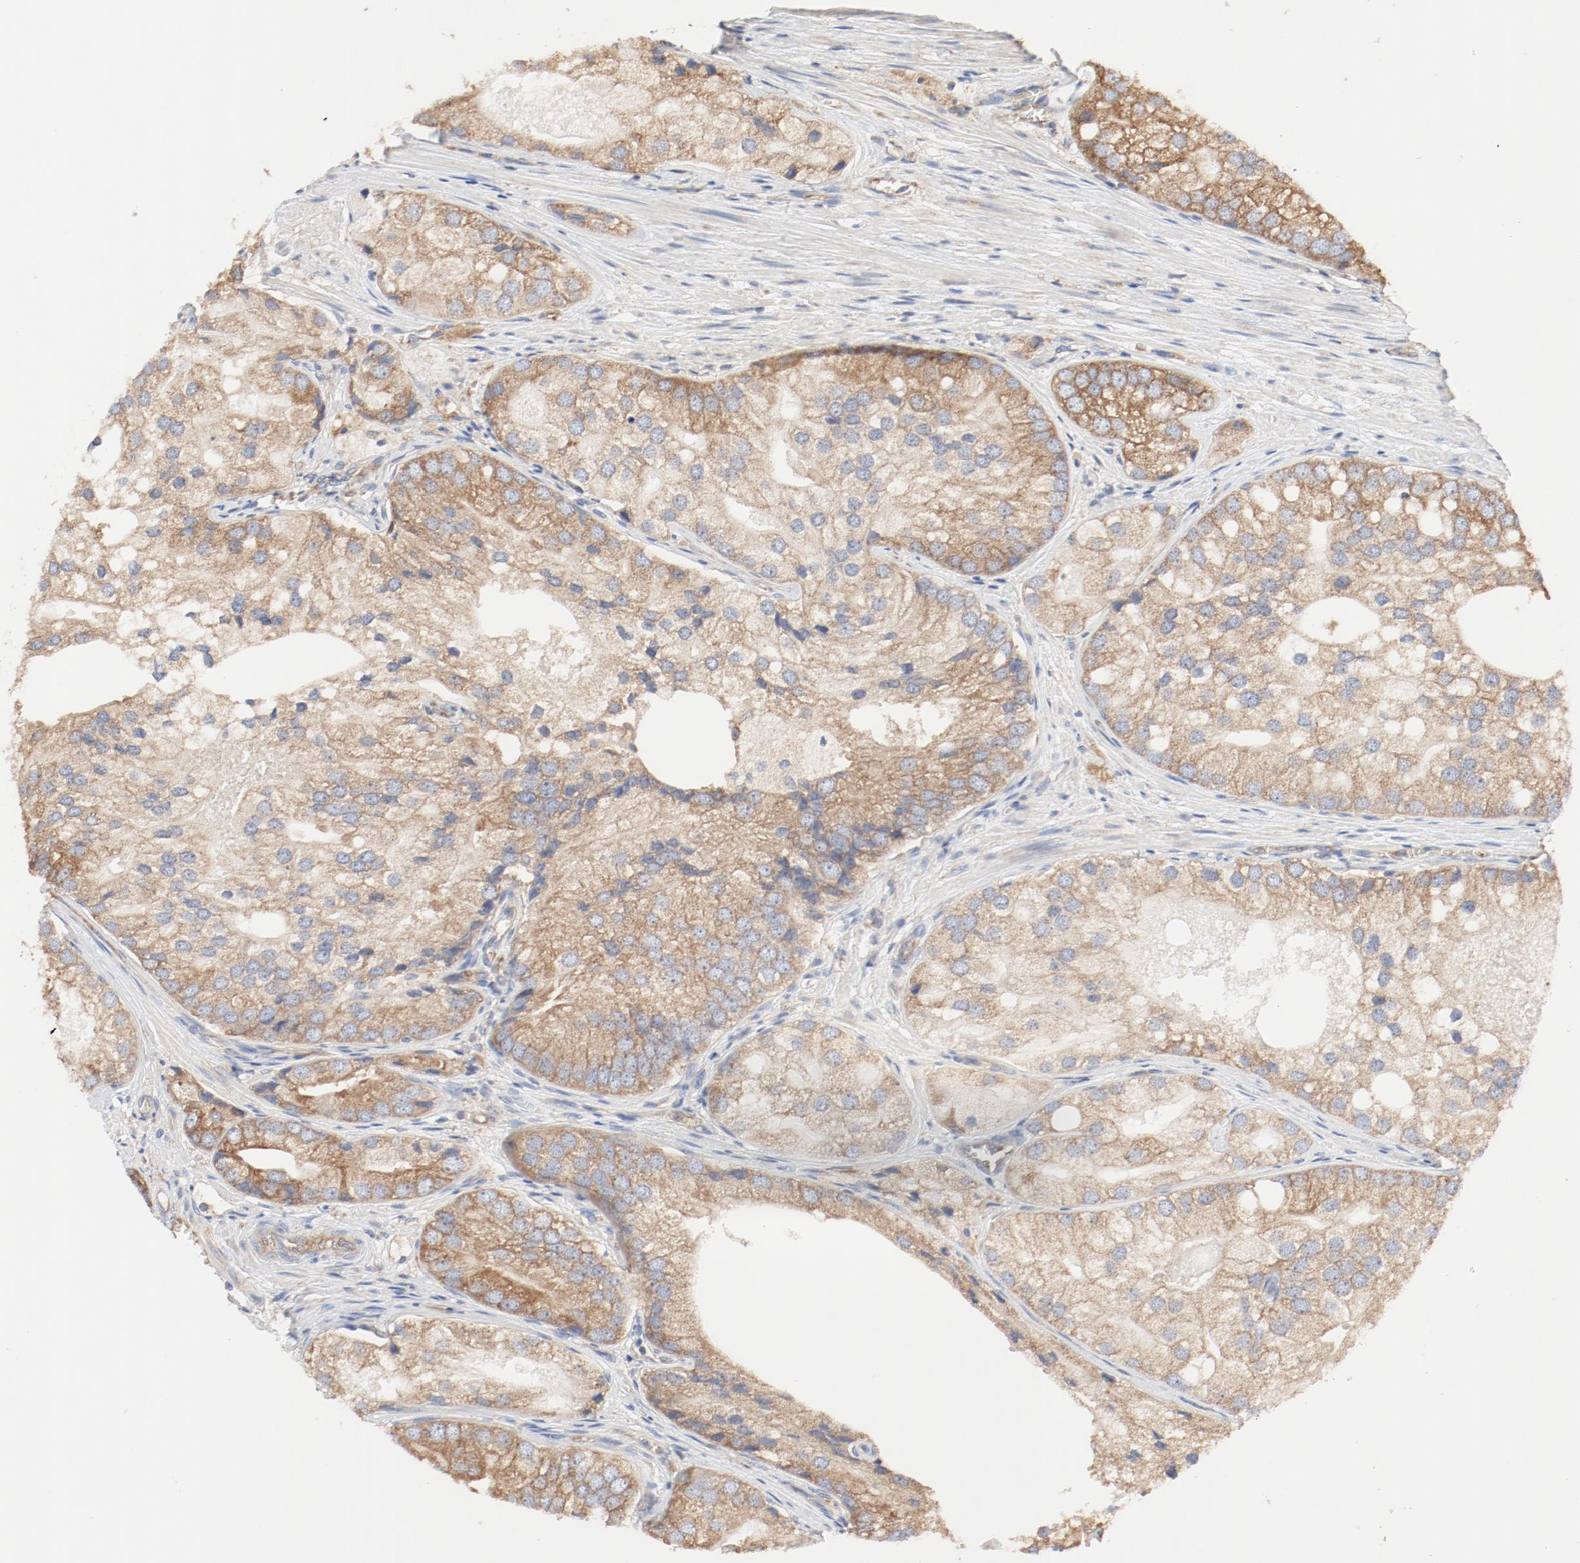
{"staining": {"intensity": "moderate", "quantity": ">75%", "location": "cytoplasmic/membranous"}, "tissue": "prostate cancer", "cell_type": "Tumor cells", "image_type": "cancer", "snomed": [{"axis": "morphology", "description": "Adenocarcinoma, Low grade"}, {"axis": "topography", "description": "Prostate"}], "caption": "About >75% of tumor cells in human prostate cancer reveal moderate cytoplasmic/membranous protein expression as visualized by brown immunohistochemical staining.", "gene": "RPS6", "patient": {"sex": "male", "age": 69}}